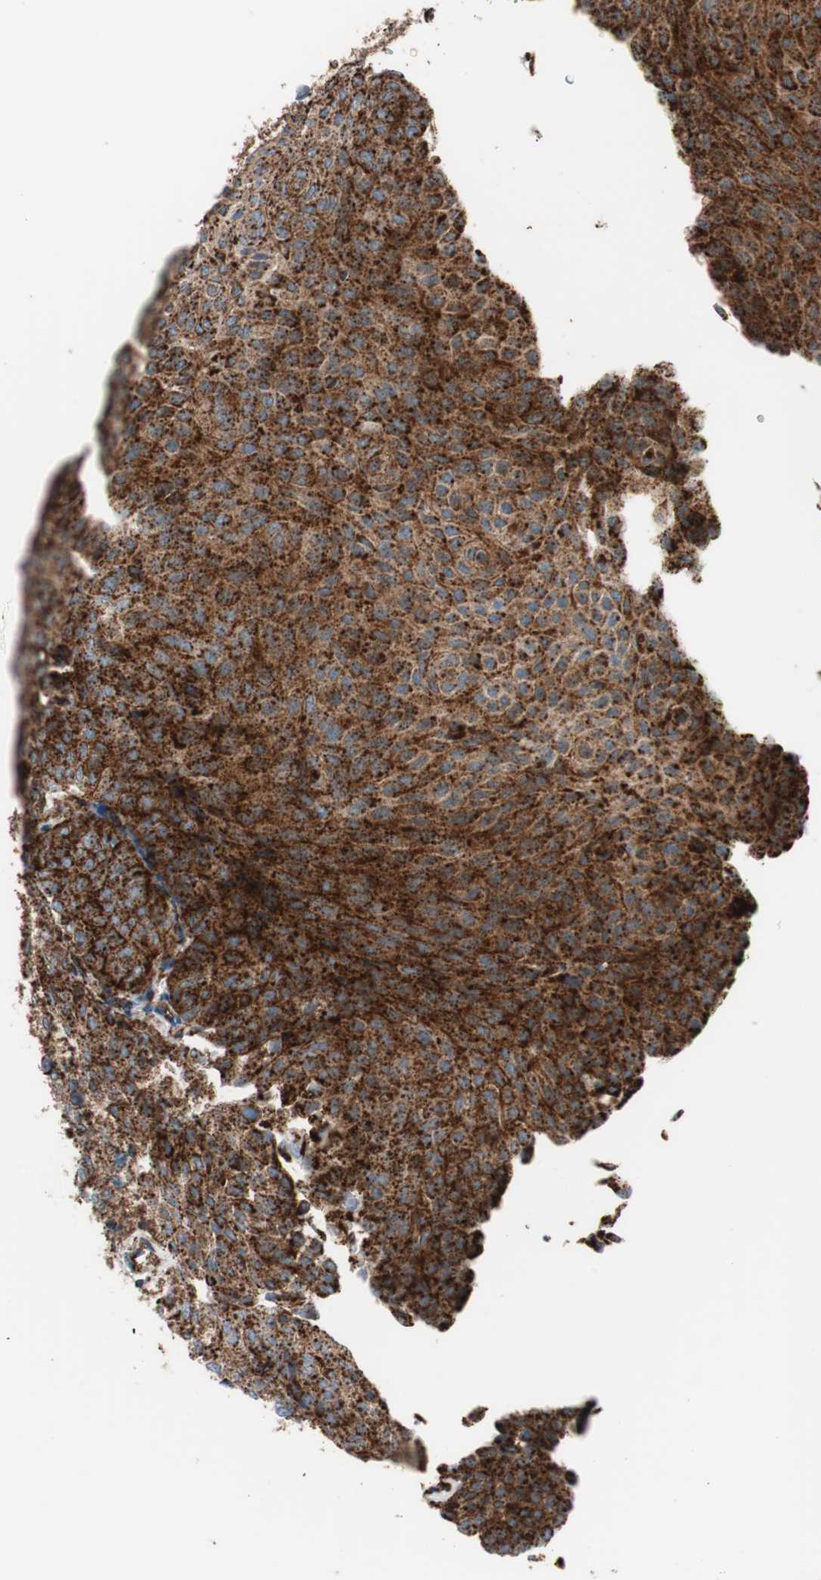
{"staining": {"intensity": "strong", "quantity": ">75%", "location": "cytoplasmic/membranous"}, "tissue": "urothelial cancer", "cell_type": "Tumor cells", "image_type": "cancer", "snomed": [{"axis": "morphology", "description": "Urothelial carcinoma, Low grade"}, {"axis": "topography", "description": "Urinary bladder"}], "caption": "Low-grade urothelial carcinoma stained with a brown dye shows strong cytoplasmic/membranous positive staining in about >75% of tumor cells.", "gene": "LAMP1", "patient": {"sex": "male", "age": 78}}